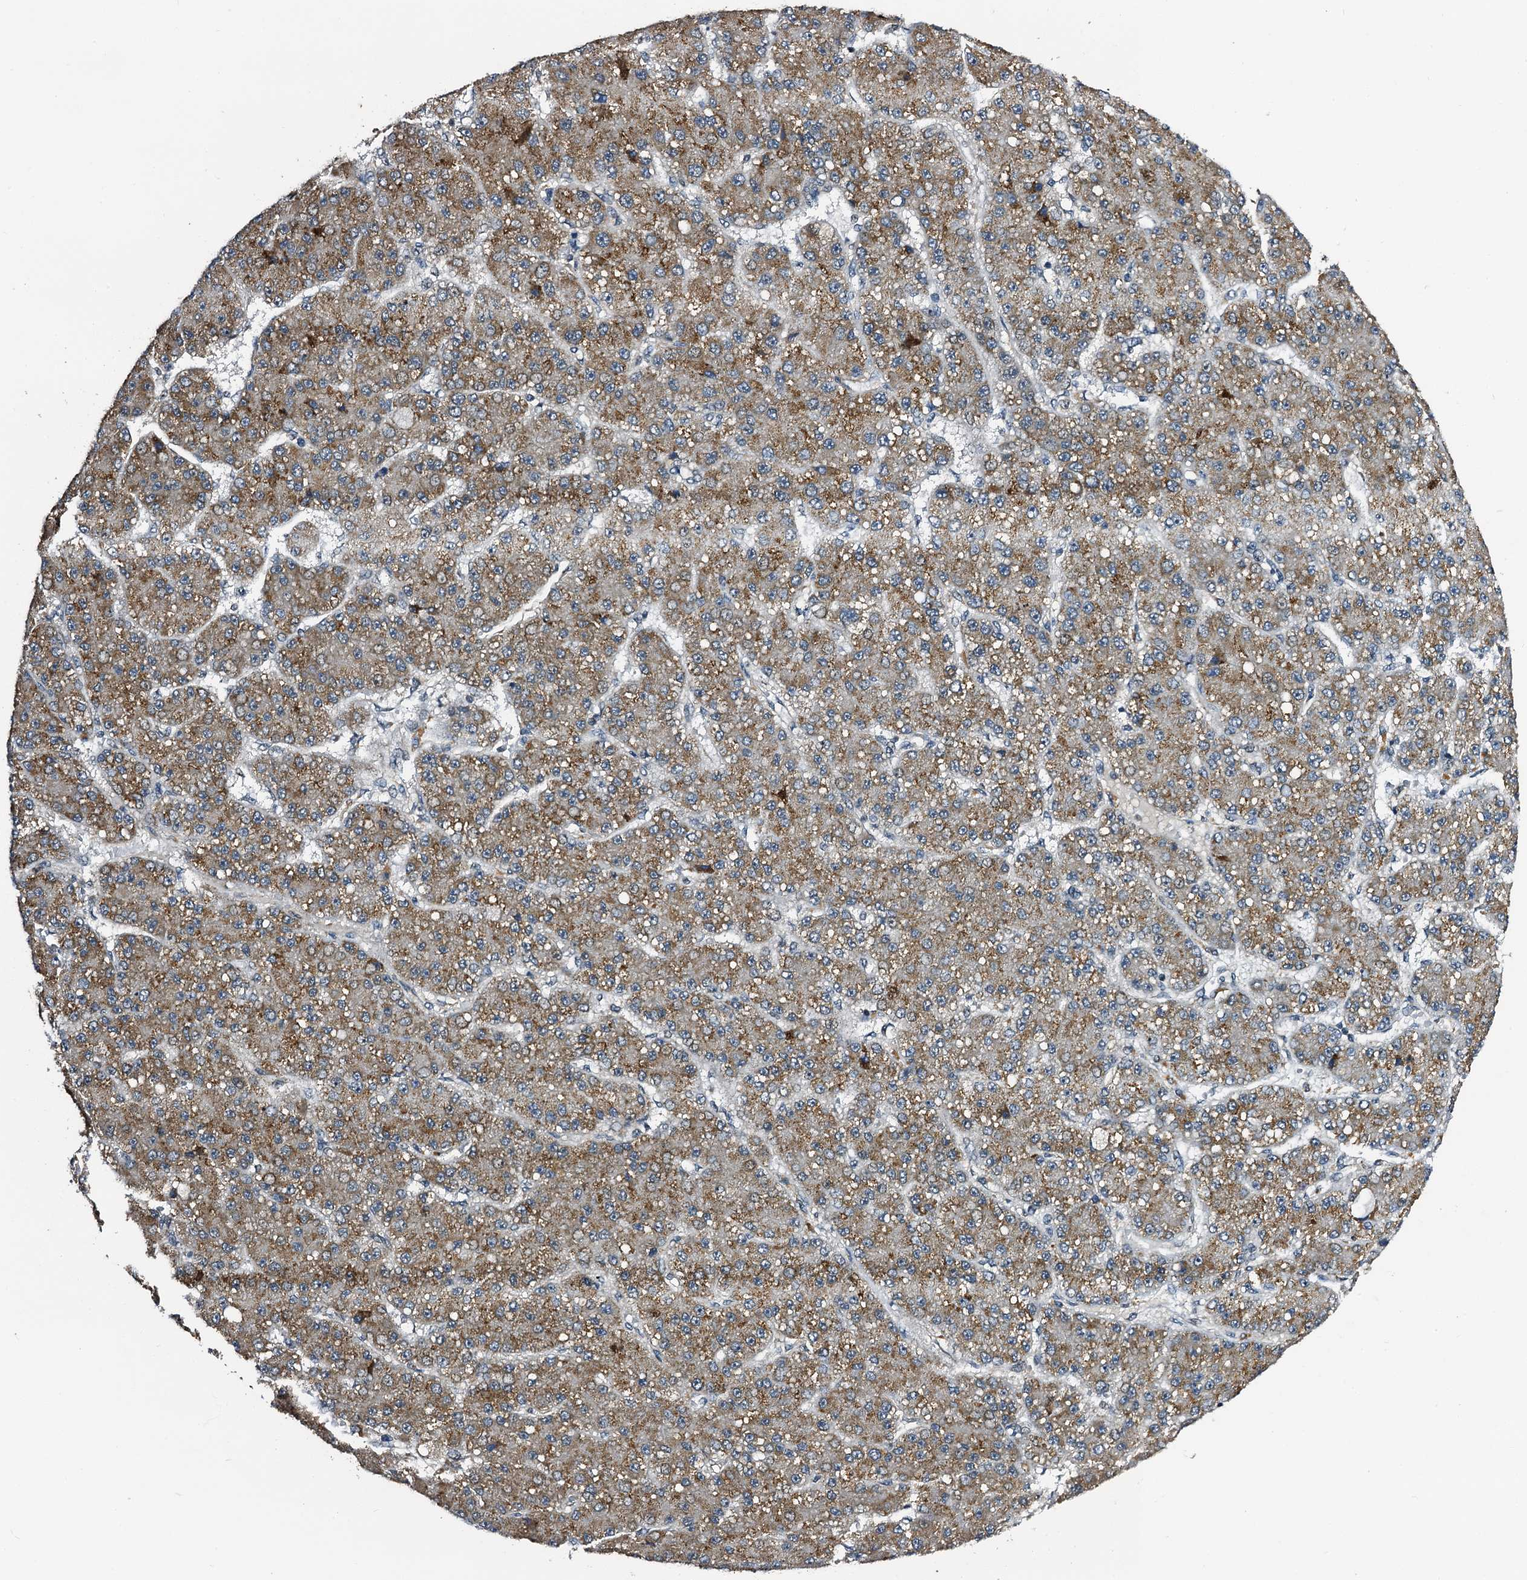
{"staining": {"intensity": "moderate", "quantity": ">75%", "location": "cytoplasmic/membranous"}, "tissue": "liver cancer", "cell_type": "Tumor cells", "image_type": "cancer", "snomed": [{"axis": "morphology", "description": "Carcinoma, Hepatocellular, NOS"}, {"axis": "topography", "description": "Liver"}], "caption": "Hepatocellular carcinoma (liver) tissue shows moderate cytoplasmic/membranous expression in about >75% of tumor cells", "gene": "NAA16", "patient": {"sex": "male", "age": 67}}